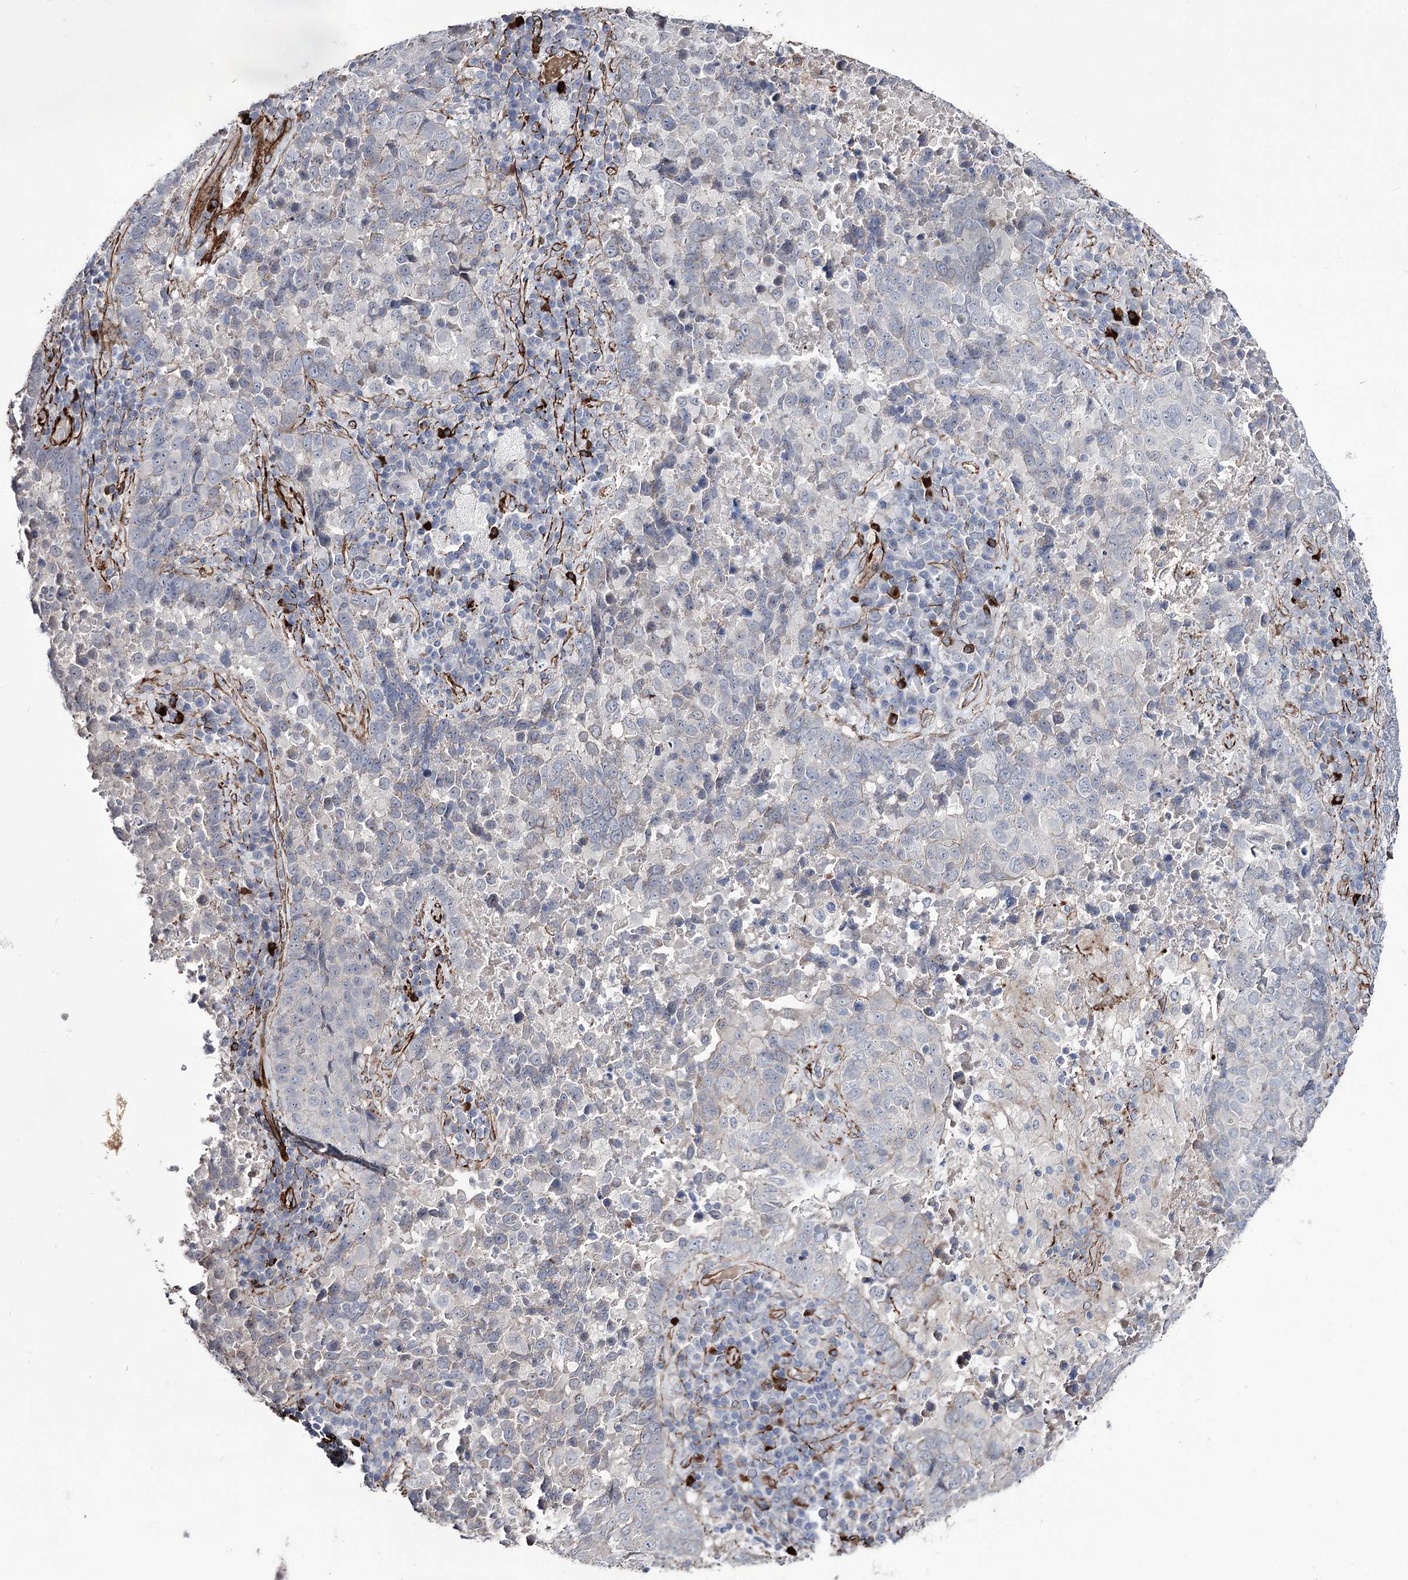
{"staining": {"intensity": "negative", "quantity": "none", "location": "none"}, "tissue": "lung cancer", "cell_type": "Tumor cells", "image_type": "cancer", "snomed": [{"axis": "morphology", "description": "Squamous cell carcinoma, NOS"}, {"axis": "topography", "description": "Lung"}], "caption": "High magnification brightfield microscopy of lung squamous cell carcinoma stained with DAB (3,3'-diaminobenzidine) (brown) and counterstained with hematoxylin (blue): tumor cells show no significant expression. The staining is performed using DAB (3,3'-diaminobenzidine) brown chromogen with nuclei counter-stained in using hematoxylin.", "gene": "ARHGAP20", "patient": {"sex": "male", "age": 73}}